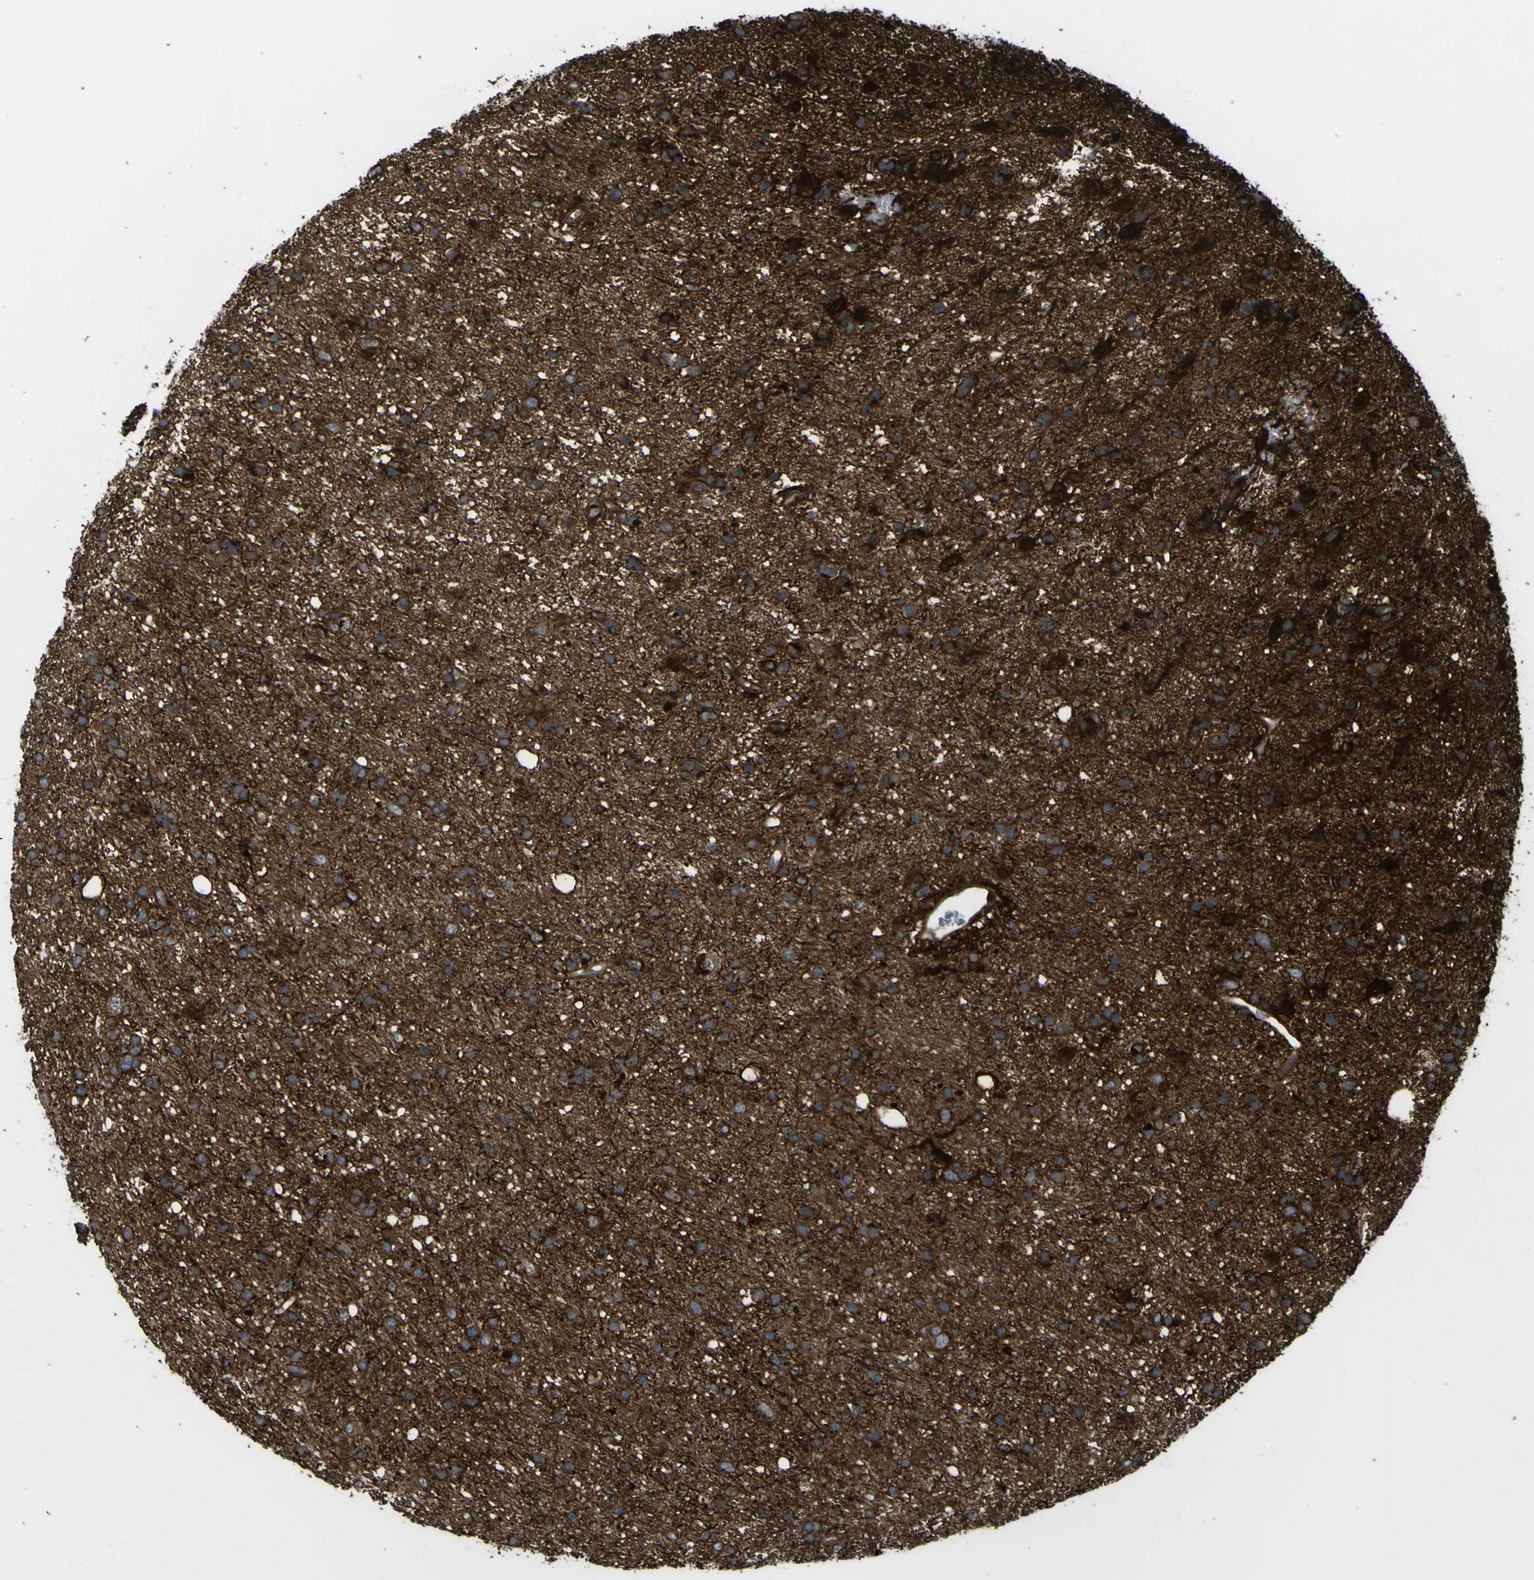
{"staining": {"intensity": "moderate", "quantity": ">75%", "location": "cytoplasmic/membranous"}, "tissue": "glioma", "cell_type": "Tumor cells", "image_type": "cancer", "snomed": [{"axis": "morphology", "description": "Glioma, malignant, Low grade"}, {"axis": "topography", "description": "Brain"}], "caption": "Protein expression analysis of malignant glioma (low-grade) reveals moderate cytoplasmic/membranous staining in about >75% of tumor cells. Nuclei are stained in blue.", "gene": "CST3", "patient": {"sex": "male", "age": 77}}